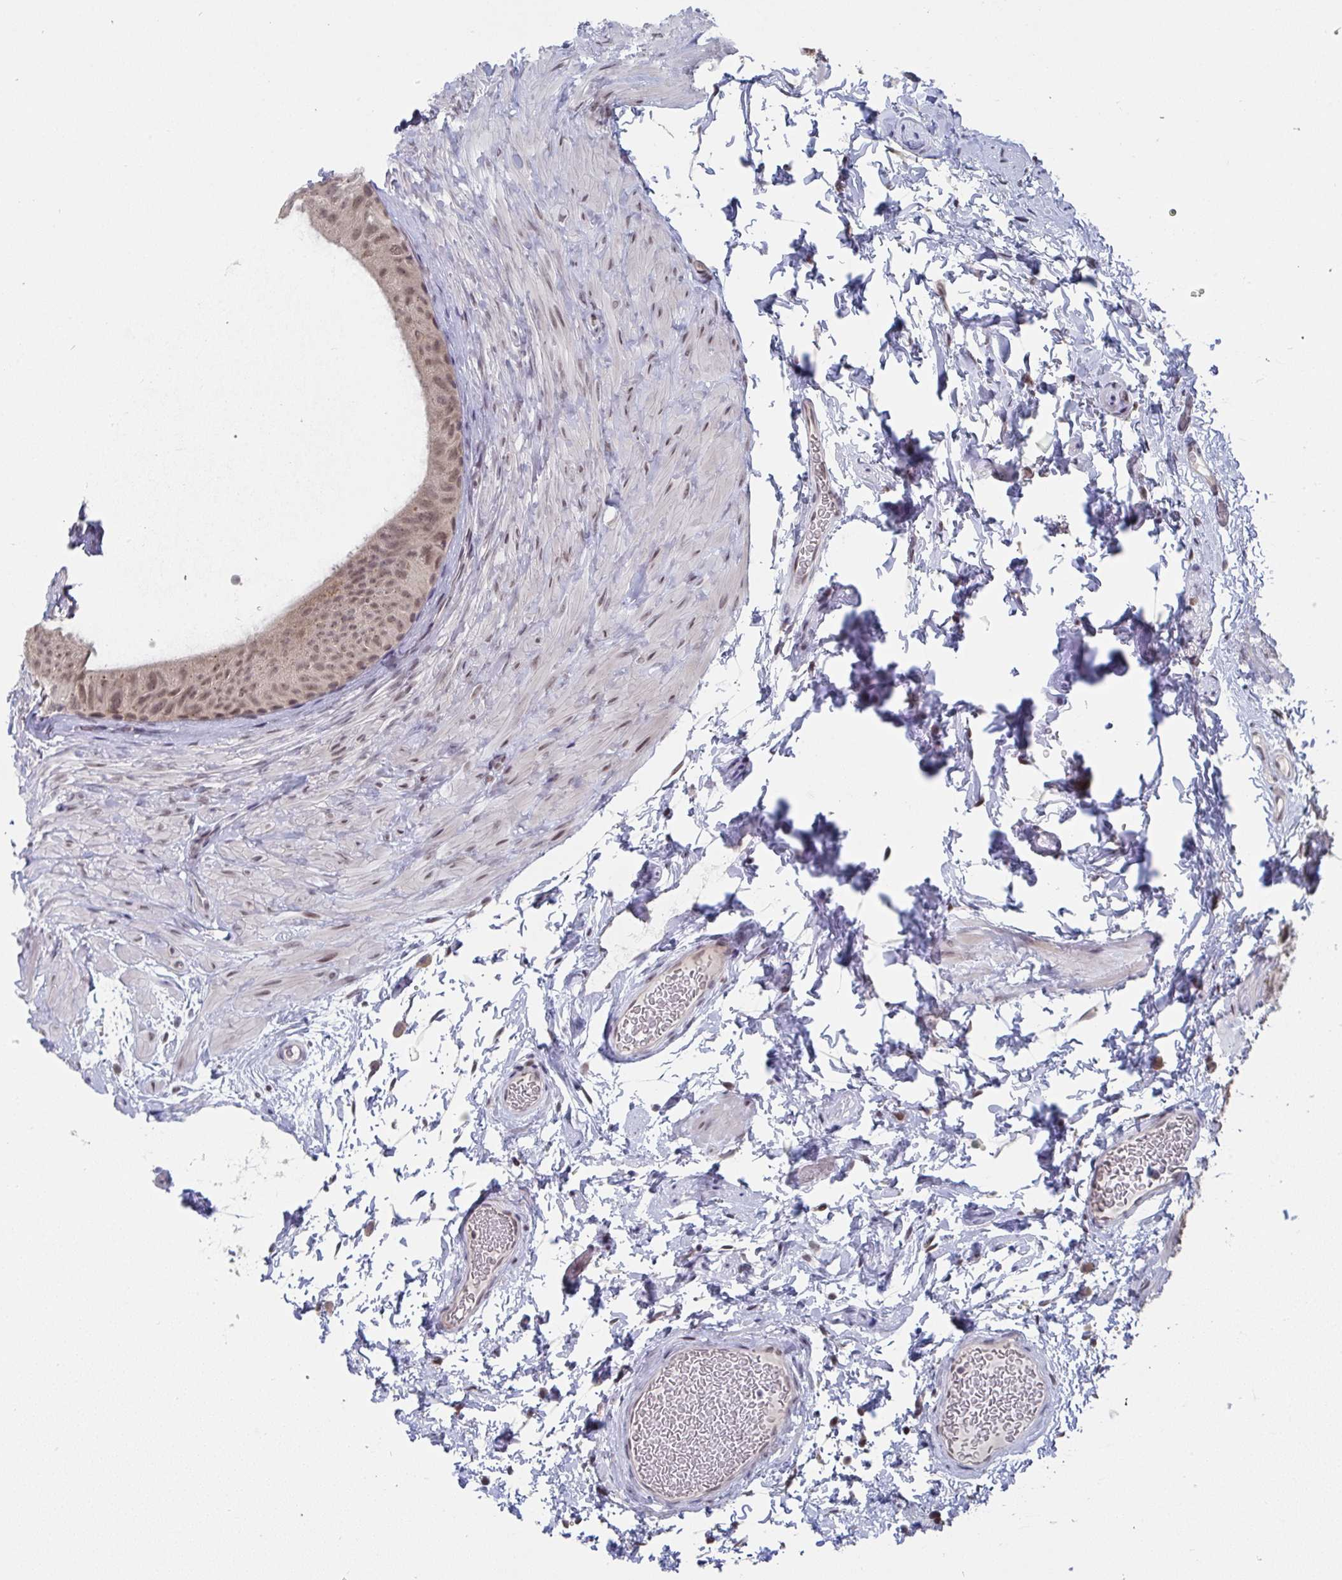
{"staining": {"intensity": "moderate", "quantity": ">75%", "location": "cytoplasmic/membranous,nuclear"}, "tissue": "epididymis", "cell_type": "Glandular cells", "image_type": "normal", "snomed": [{"axis": "morphology", "description": "Normal tissue, NOS"}, {"axis": "topography", "description": "Epididymis, spermatic cord, NOS"}, {"axis": "topography", "description": "Epididymis"}], "caption": "IHC micrograph of unremarkable epididymis: human epididymis stained using immunohistochemistry shows medium levels of moderate protein expression localized specifically in the cytoplasmic/membranous,nuclear of glandular cells, appearing as a cytoplasmic/membranous,nuclear brown color.", "gene": "JMJD1C", "patient": {"sex": "male", "age": 31}}